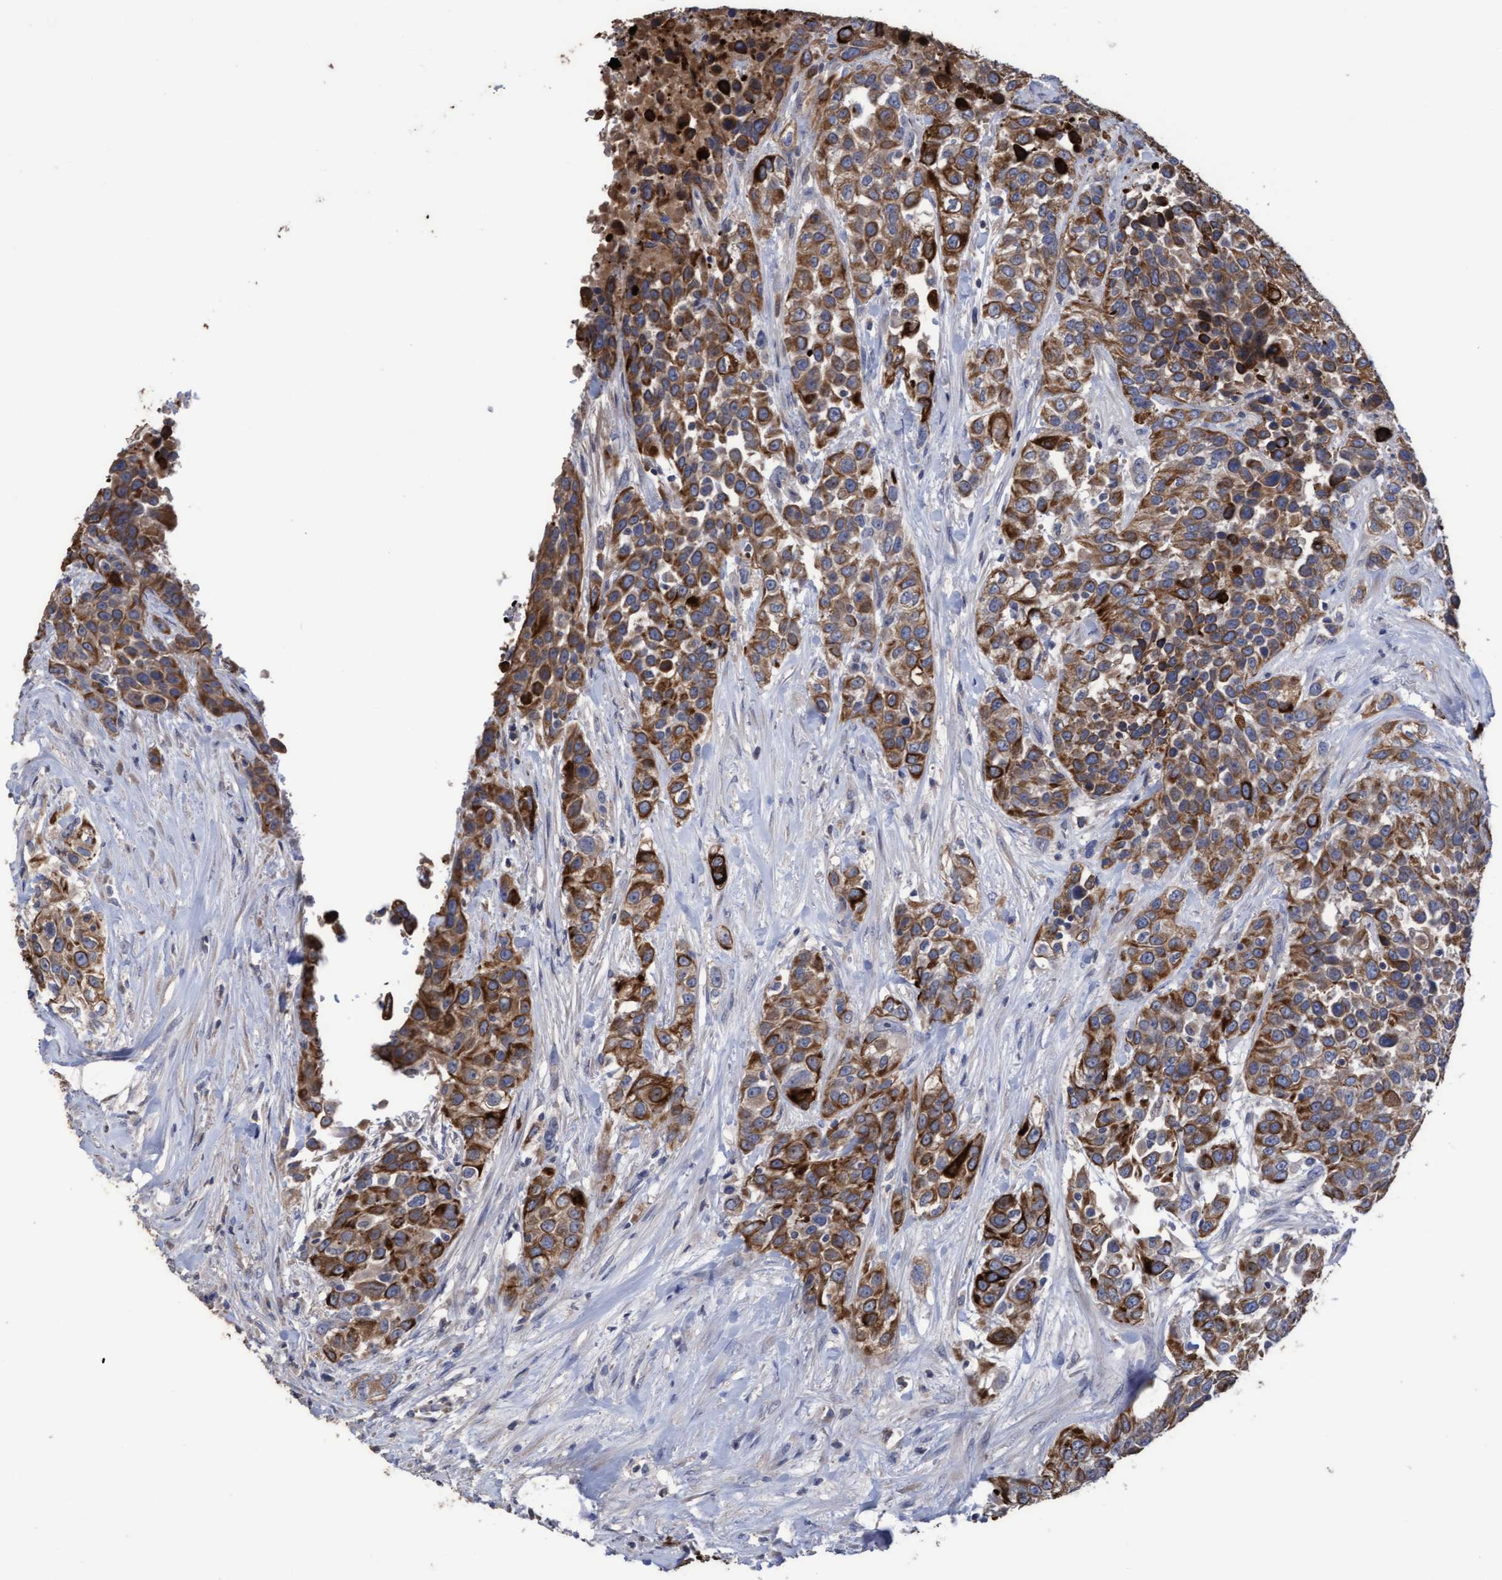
{"staining": {"intensity": "moderate", "quantity": ">75%", "location": "cytoplasmic/membranous"}, "tissue": "urothelial cancer", "cell_type": "Tumor cells", "image_type": "cancer", "snomed": [{"axis": "morphology", "description": "Urothelial carcinoma, High grade"}, {"axis": "topography", "description": "Urinary bladder"}], "caption": "This is a histology image of immunohistochemistry staining of urothelial carcinoma (high-grade), which shows moderate expression in the cytoplasmic/membranous of tumor cells.", "gene": "KRT24", "patient": {"sex": "female", "age": 80}}